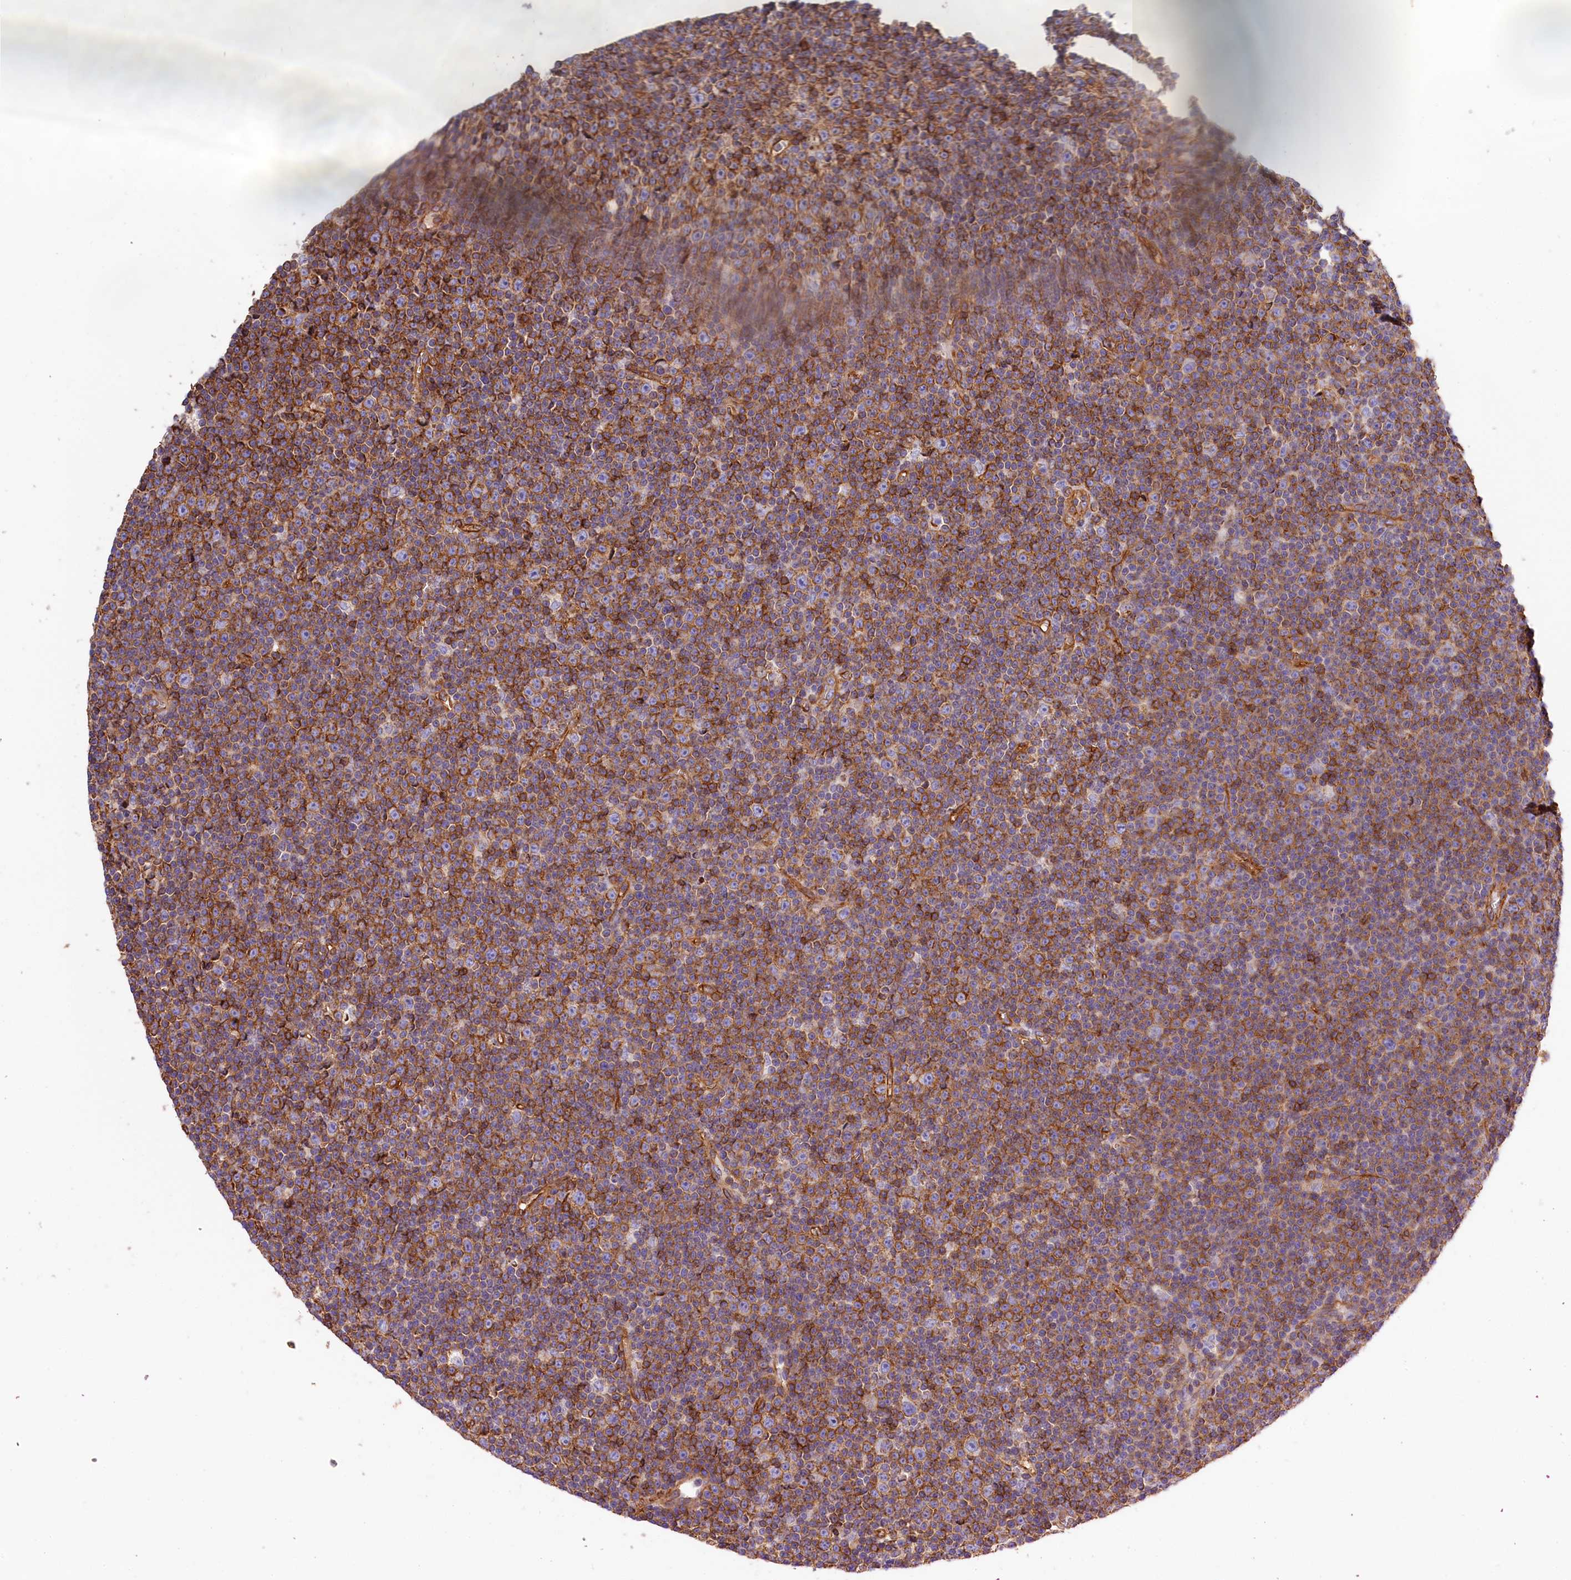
{"staining": {"intensity": "moderate", "quantity": ">75%", "location": "cytoplasmic/membranous"}, "tissue": "lymphoma", "cell_type": "Tumor cells", "image_type": "cancer", "snomed": [{"axis": "morphology", "description": "Malignant lymphoma, non-Hodgkin's type, Low grade"}, {"axis": "topography", "description": "Lymph node"}], "caption": "Malignant lymphoma, non-Hodgkin's type (low-grade) stained with a protein marker exhibits moderate staining in tumor cells.", "gene": "ATP2B4", "patient": {"sex": "female", "age": 67}}